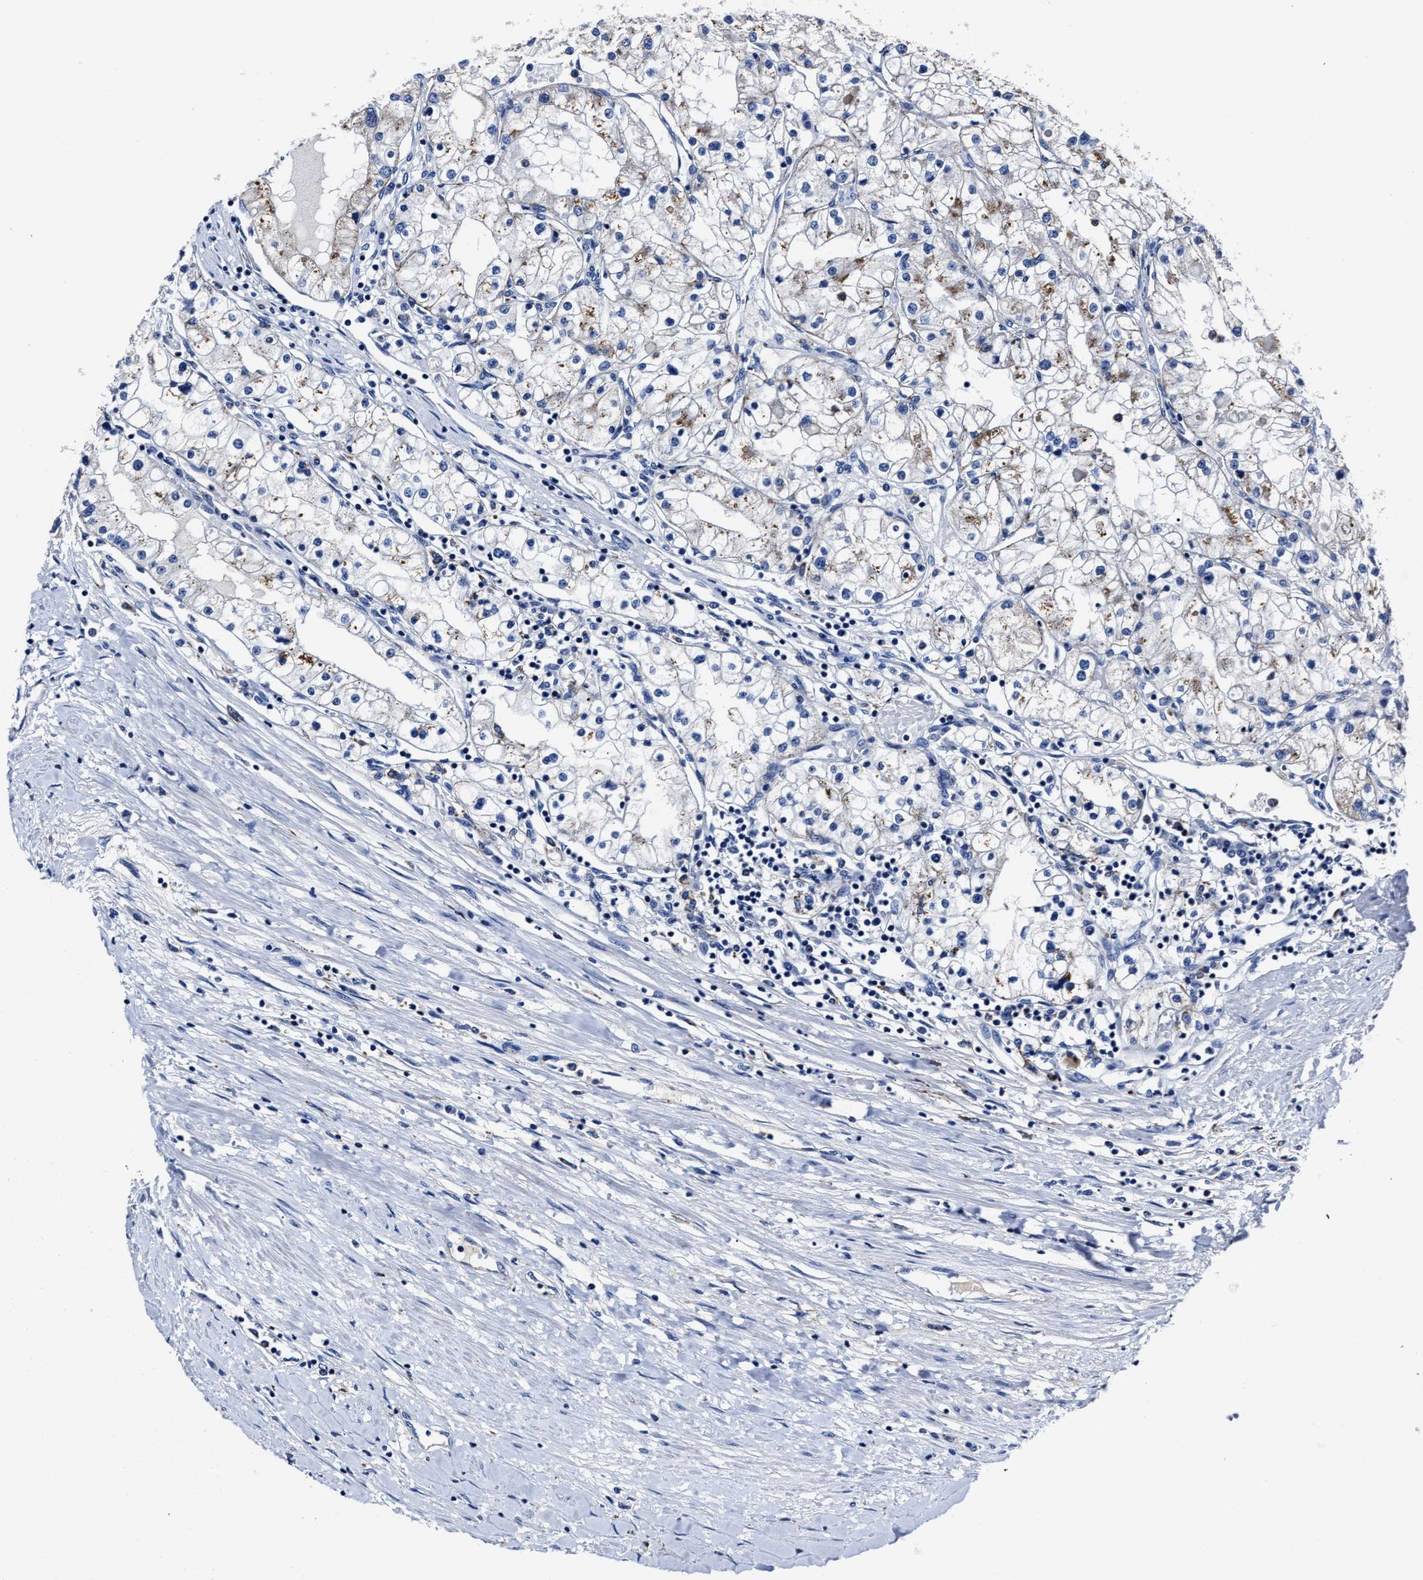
{"staining": {"intensity": "moderate", "quantity": "<25%", "location": "cytoplasmic/membranous"}, "tissue": "renal cancer", "cell_type": "Tumor cells", "image_type": "cancer", "snomed": [{"axis": "morphology", "description": "Adenocarcinoma, NOS"}, {"axis": "topography", "description": "Kidney"}], "caption": "Renal cancer (adenocarcinoma) stained with a protein marker reveals moderate staining in tumor cells.", "gene": "LAMTOR4", "patient": {"sex": "male", "age": 68}}